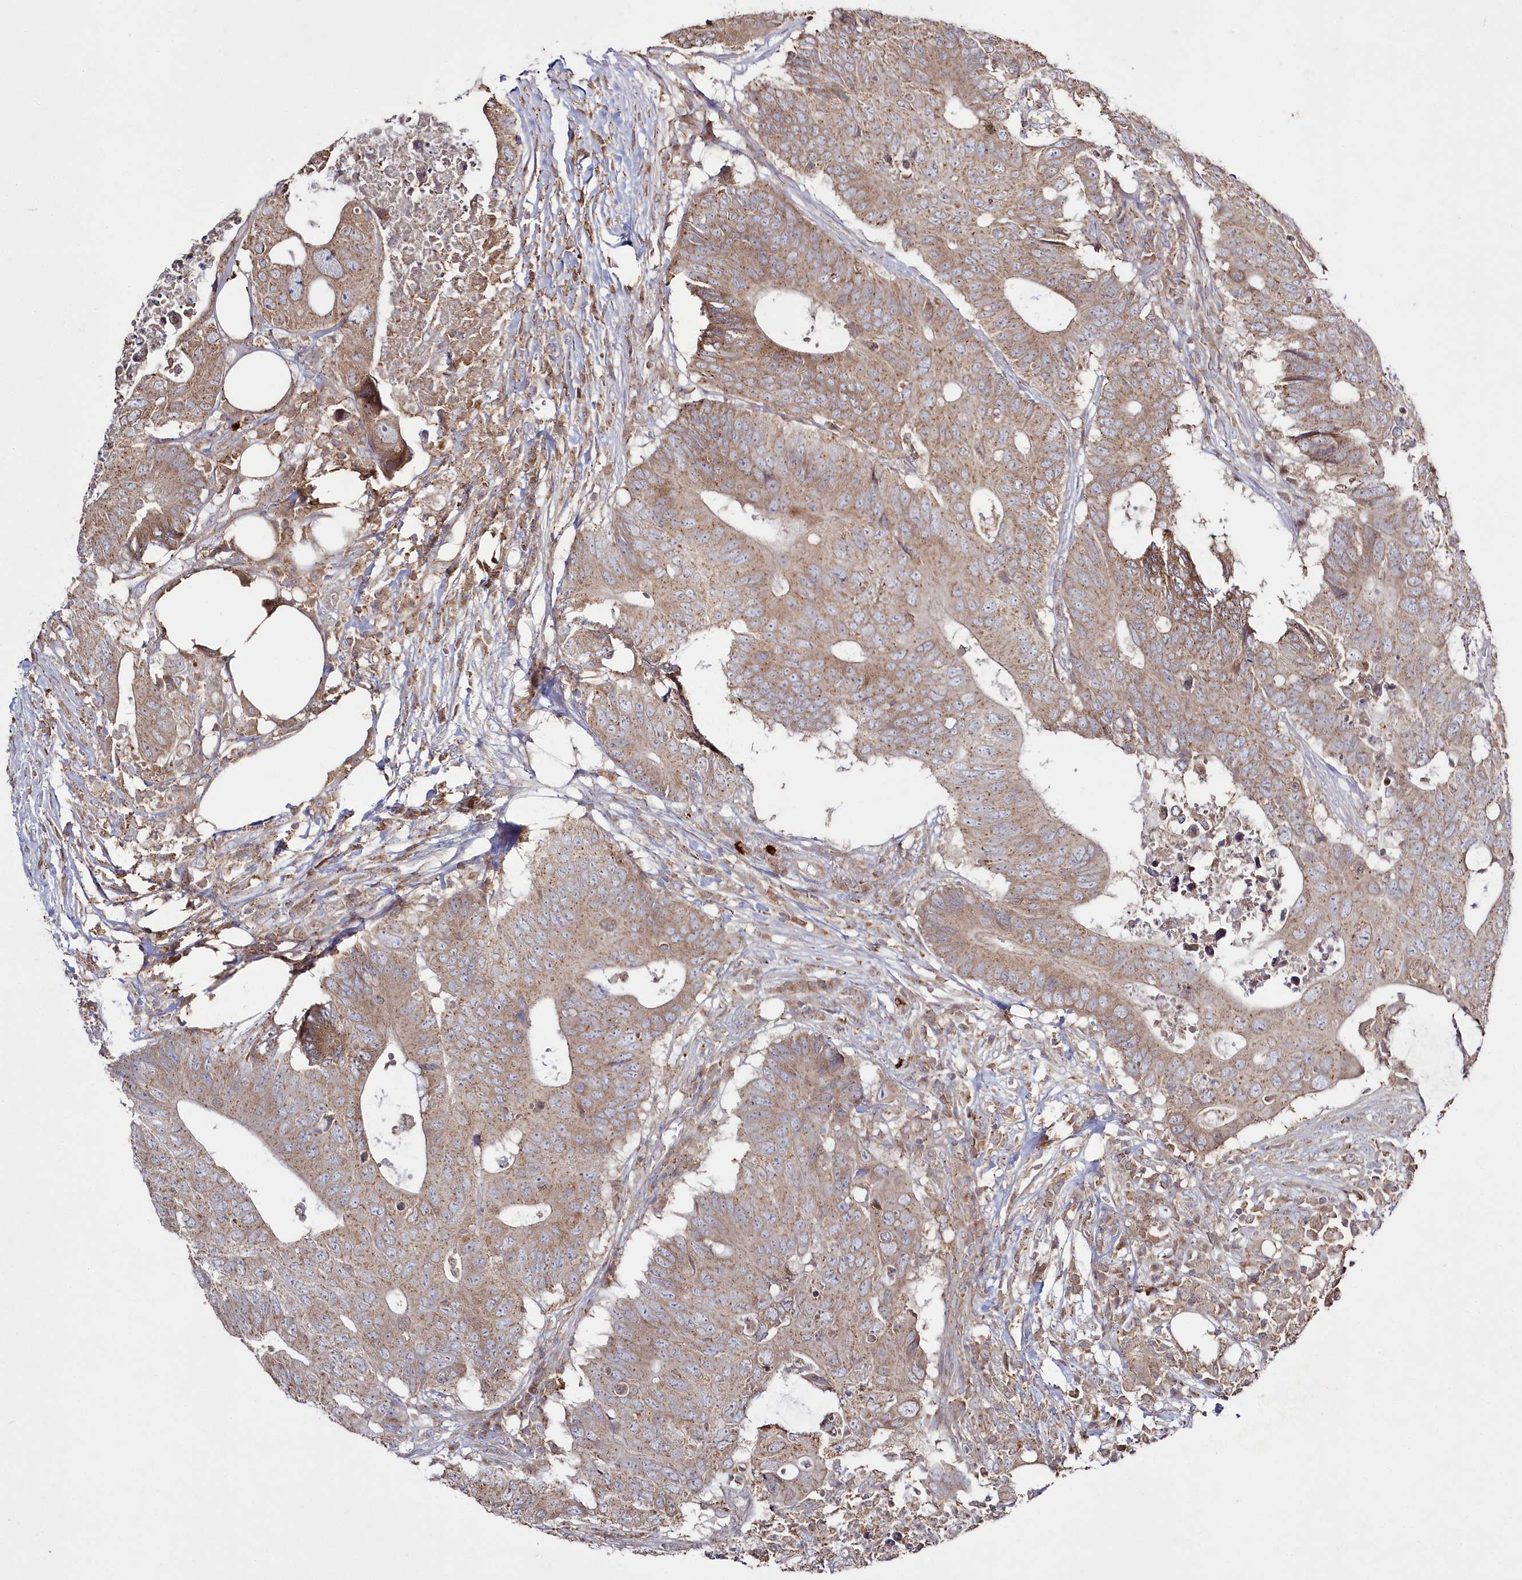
{"staining": {"intensity": "moderate", "quantity": ">75%", "location": "cytoplasmic/membranous"}, "tissue": "colorectal cancer", "cell_type": "Tumor cells", "image_type": "cancer", "snomed": [{"axis": "morphology", "description": "Adenocarcinoma, NOS"}, {"axis": "topography", "description": "Colon"}], "caption": "Moderate cytoplasmic/membranous protein positivity is identified in about >75% of tumor cells in colorectal cancer. (Brightfield microscopy of DAB IHC at high magnification).", "gene": "ARSB", "patient": {"sex": "male", "age": 71}}